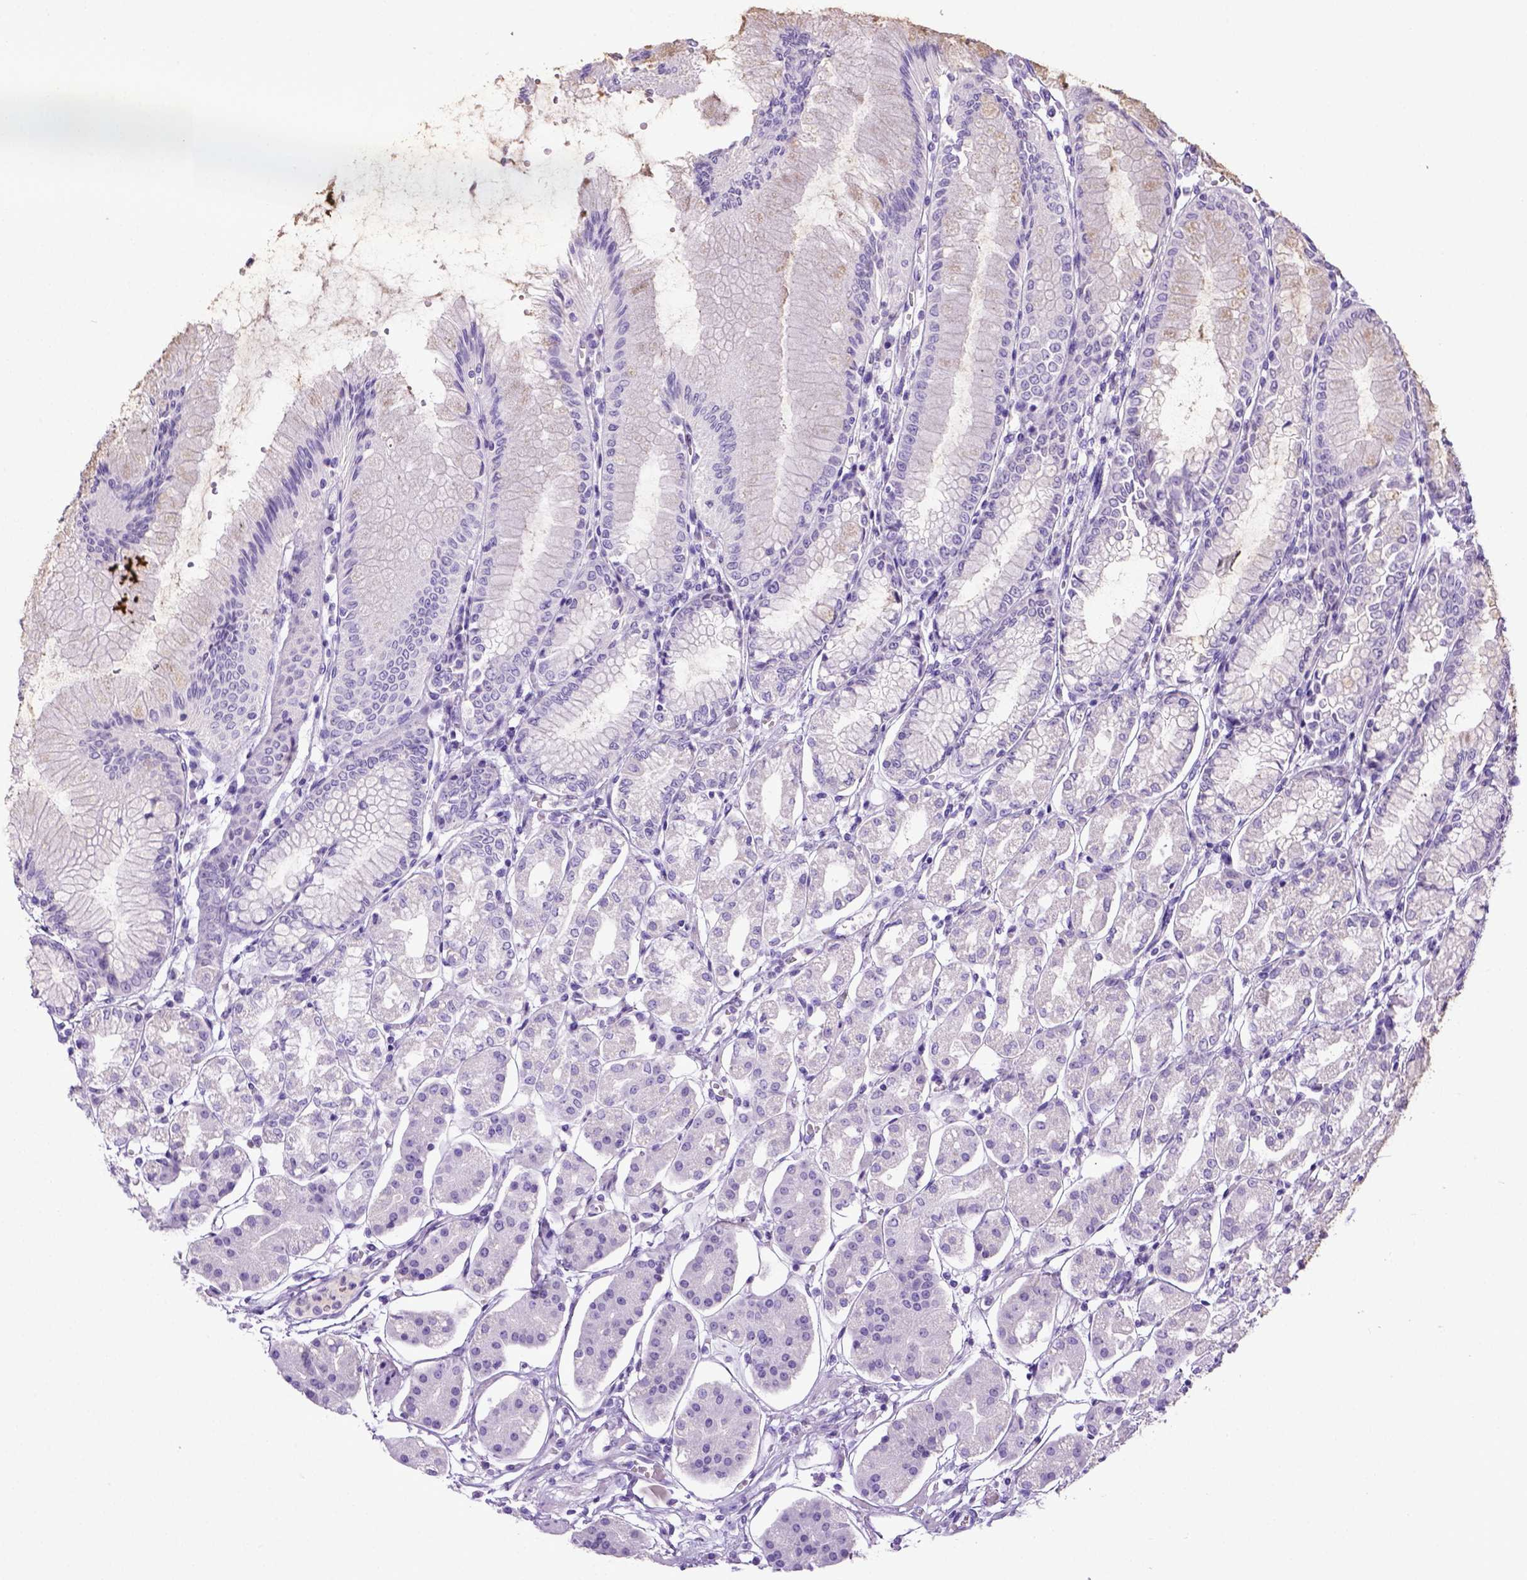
{"staining": {"intensity": "negative", "quantity": "none", "location": "none"}, "tissue": "stomach", "cell_type": "Glandular cells", "image_type": "normal", "snomed": [{"axis": "morphology", "description": "Normal tissue, NOS"}, {"axis": "topography", "description": "Skeletal muscle"}, {"axis": "topography", "description": "Stomach"}], "caption": "Immunohistochemistry histopathology image of normal stomach: stomach stained with DAB (3,3'-diaminobenzidine) shows no significant protein expression in glandular cells.", "gene": "ITIH4", "patient": {"sex": "female", "age": 57}}